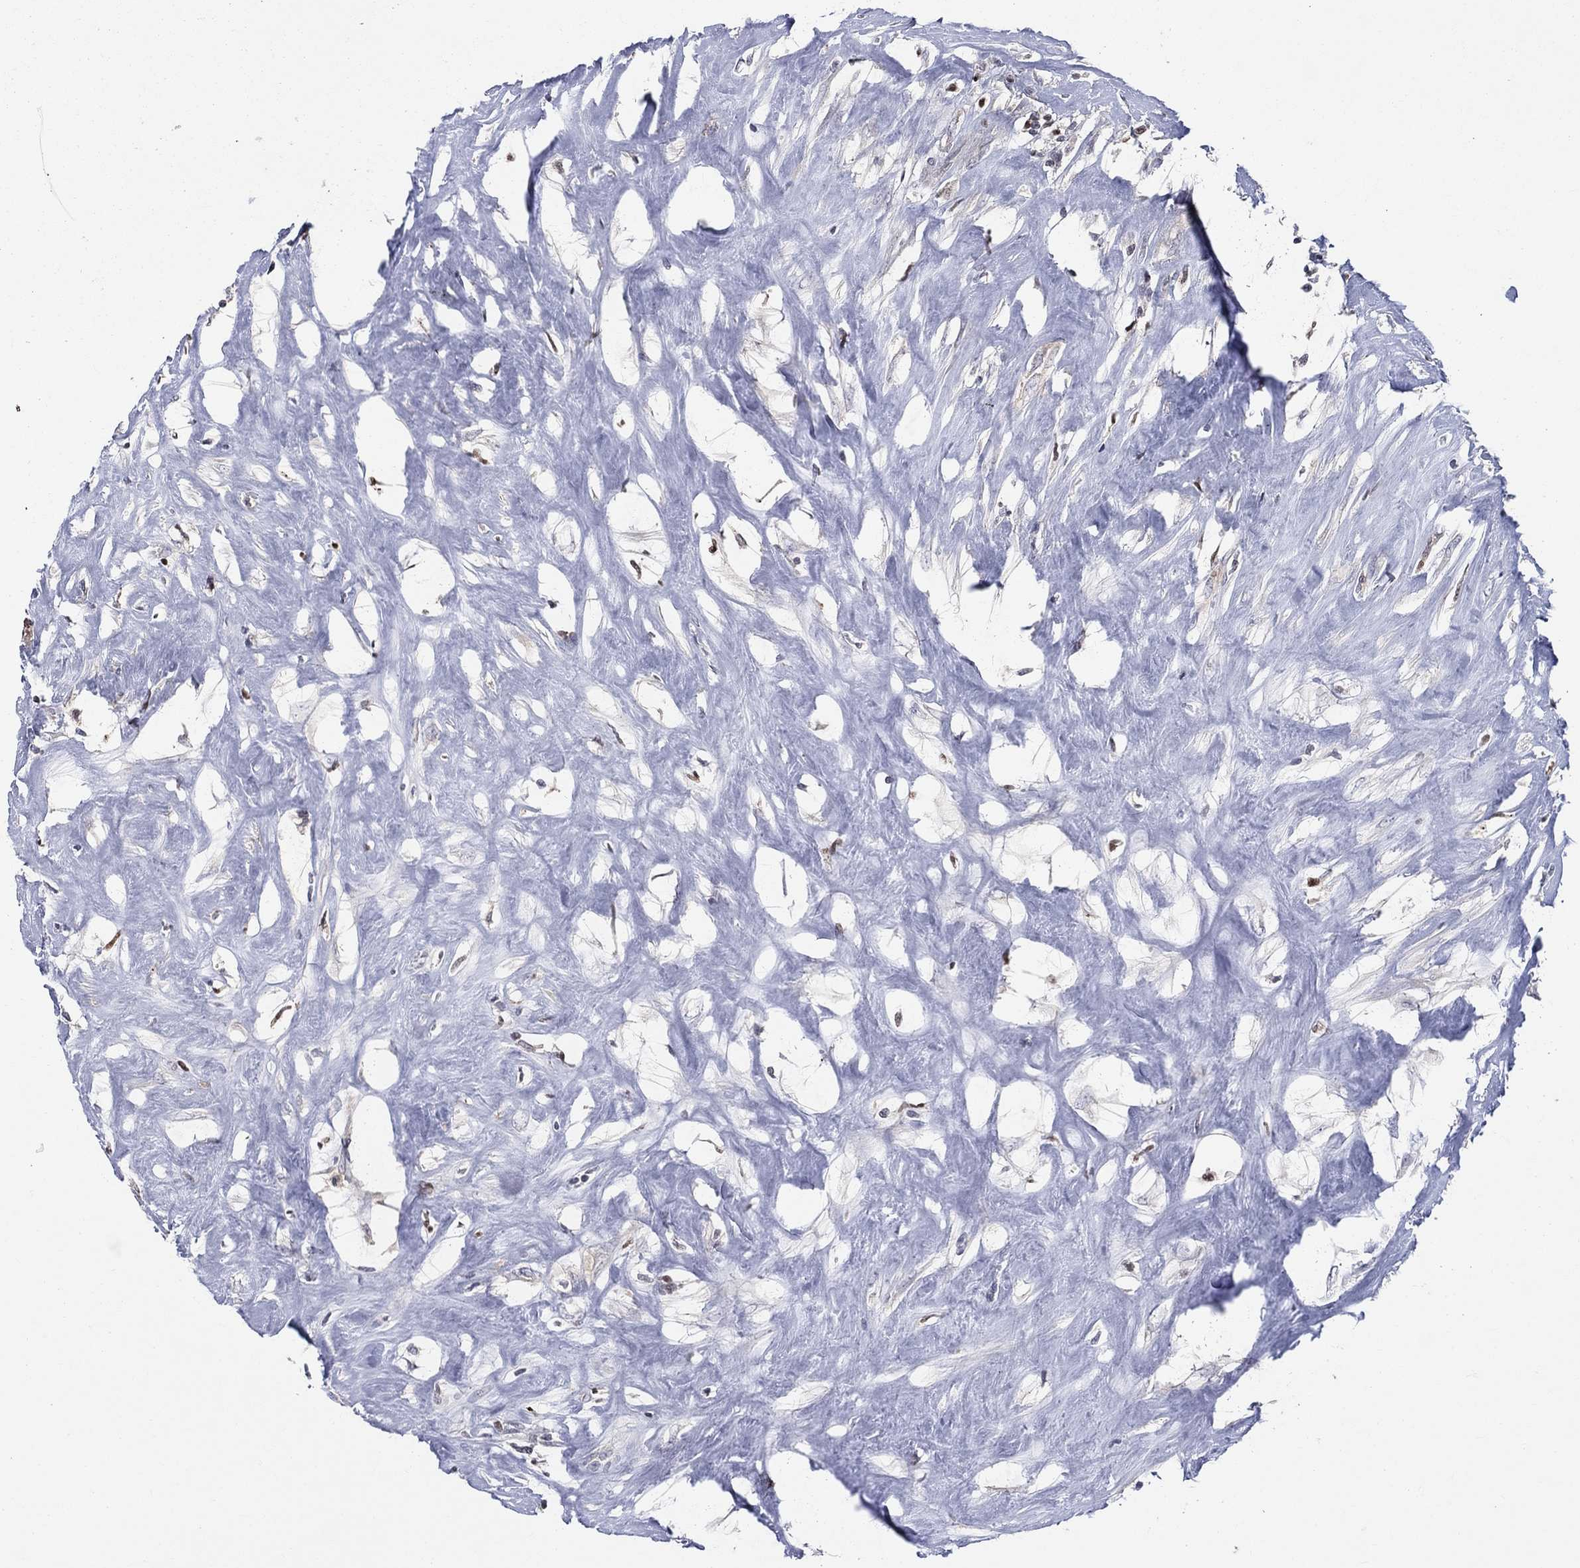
{"staining": {"intensity": "negative", "quantity": "none", "location": "none"}, "tissue": "testis cancer", "cell_type": "Tumor cells", "image_type": "cancer", "snomed": [{"axis": "morphology", "description": "Necrosis, NOS"}, {"axis": "morphology", "description": "Carcinoma, Embryonal, NOS"}, {"axis": "topography", "description": "Testis"}], "caption": "Testis cancer was stained to show a protein in brown. There is no significant expression in tumor cells.", "gene": "ZNHIT3", "patient": {"sex": "male", "age": 19}}